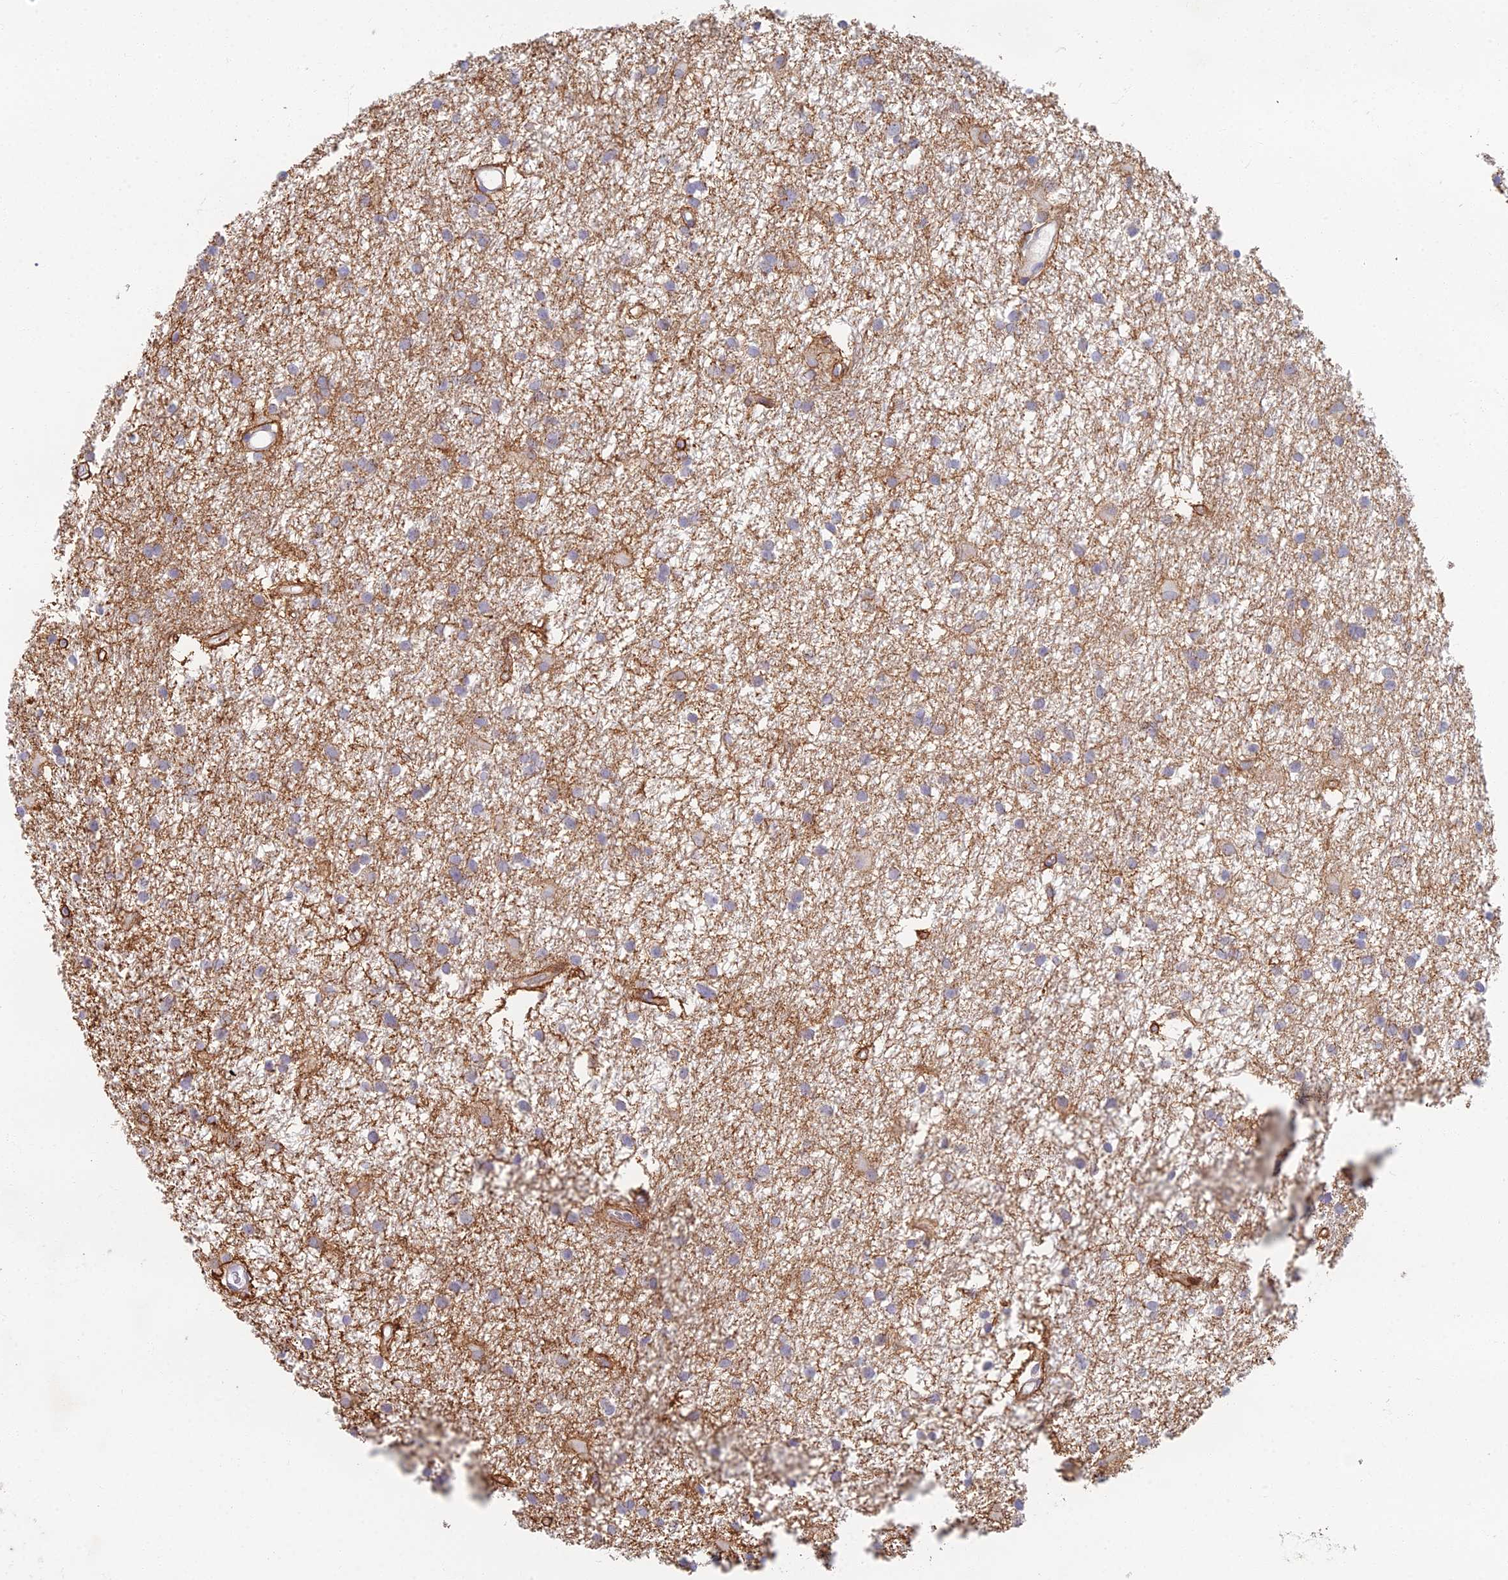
{"staining": {"intensity": "weak", "quantity": "25%-75%", "location": "cytoplasmic/membranous"}, "tissue": "glioma", "cell_type": "Tumor cells", "image_type": "cancer", "snomed": [{"axis": "morphology", "description": "Glioma, malignant, High grade"}, {"axis": "topography", "description": "Brain"}], "caption": "This micrograph reveals high-grade glioma (malignant) stained with IHC to label a protein in brown. The cytoplasmic/membranous of tumor cells show weak positivity for the protein. Nuclei are counter-stained blue.", "gene": "C15orf40", "patient": {"sex": "male", "age": 77}}